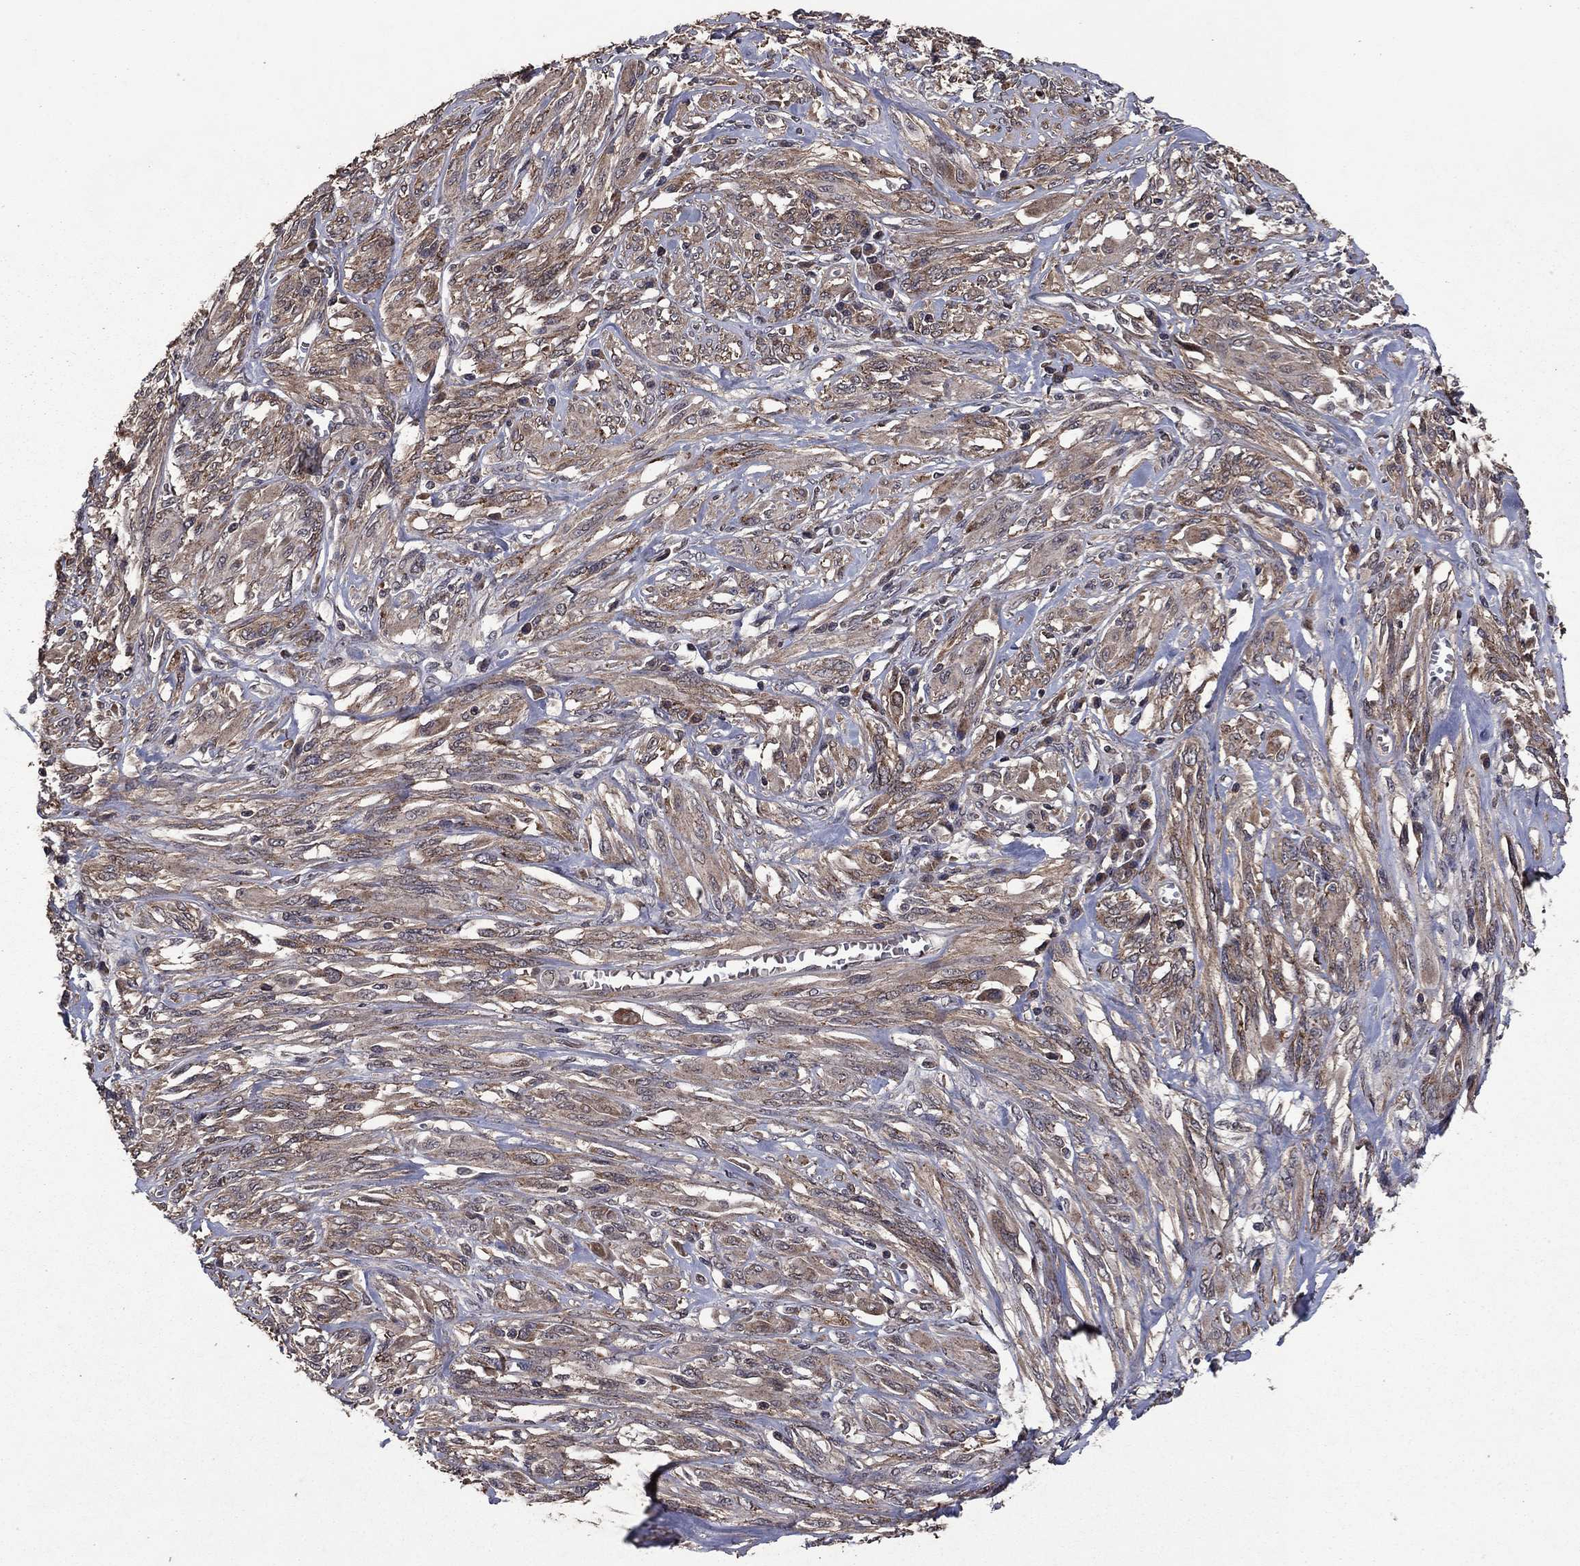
{"staining": {"intensity": "weak", "quantity": ">75%", "location": "cytoplasmic/membranous"}, "tissue": "melanoma", "cell_type": "Tumor cells", "image_type": "cancer", "snomed": [{"axis": "morphology", "description": "Malignant melanoma, NOS"}, {"axis": "topography", "description": "Skin"}], "caption": "Tumor cells demonstrate low levels of weak cytoplasmic/membranous expression in approximately >75% of cells in melanoma.", "gene": "DHRS1", "patient": {"sex": "female", "age": 91}}